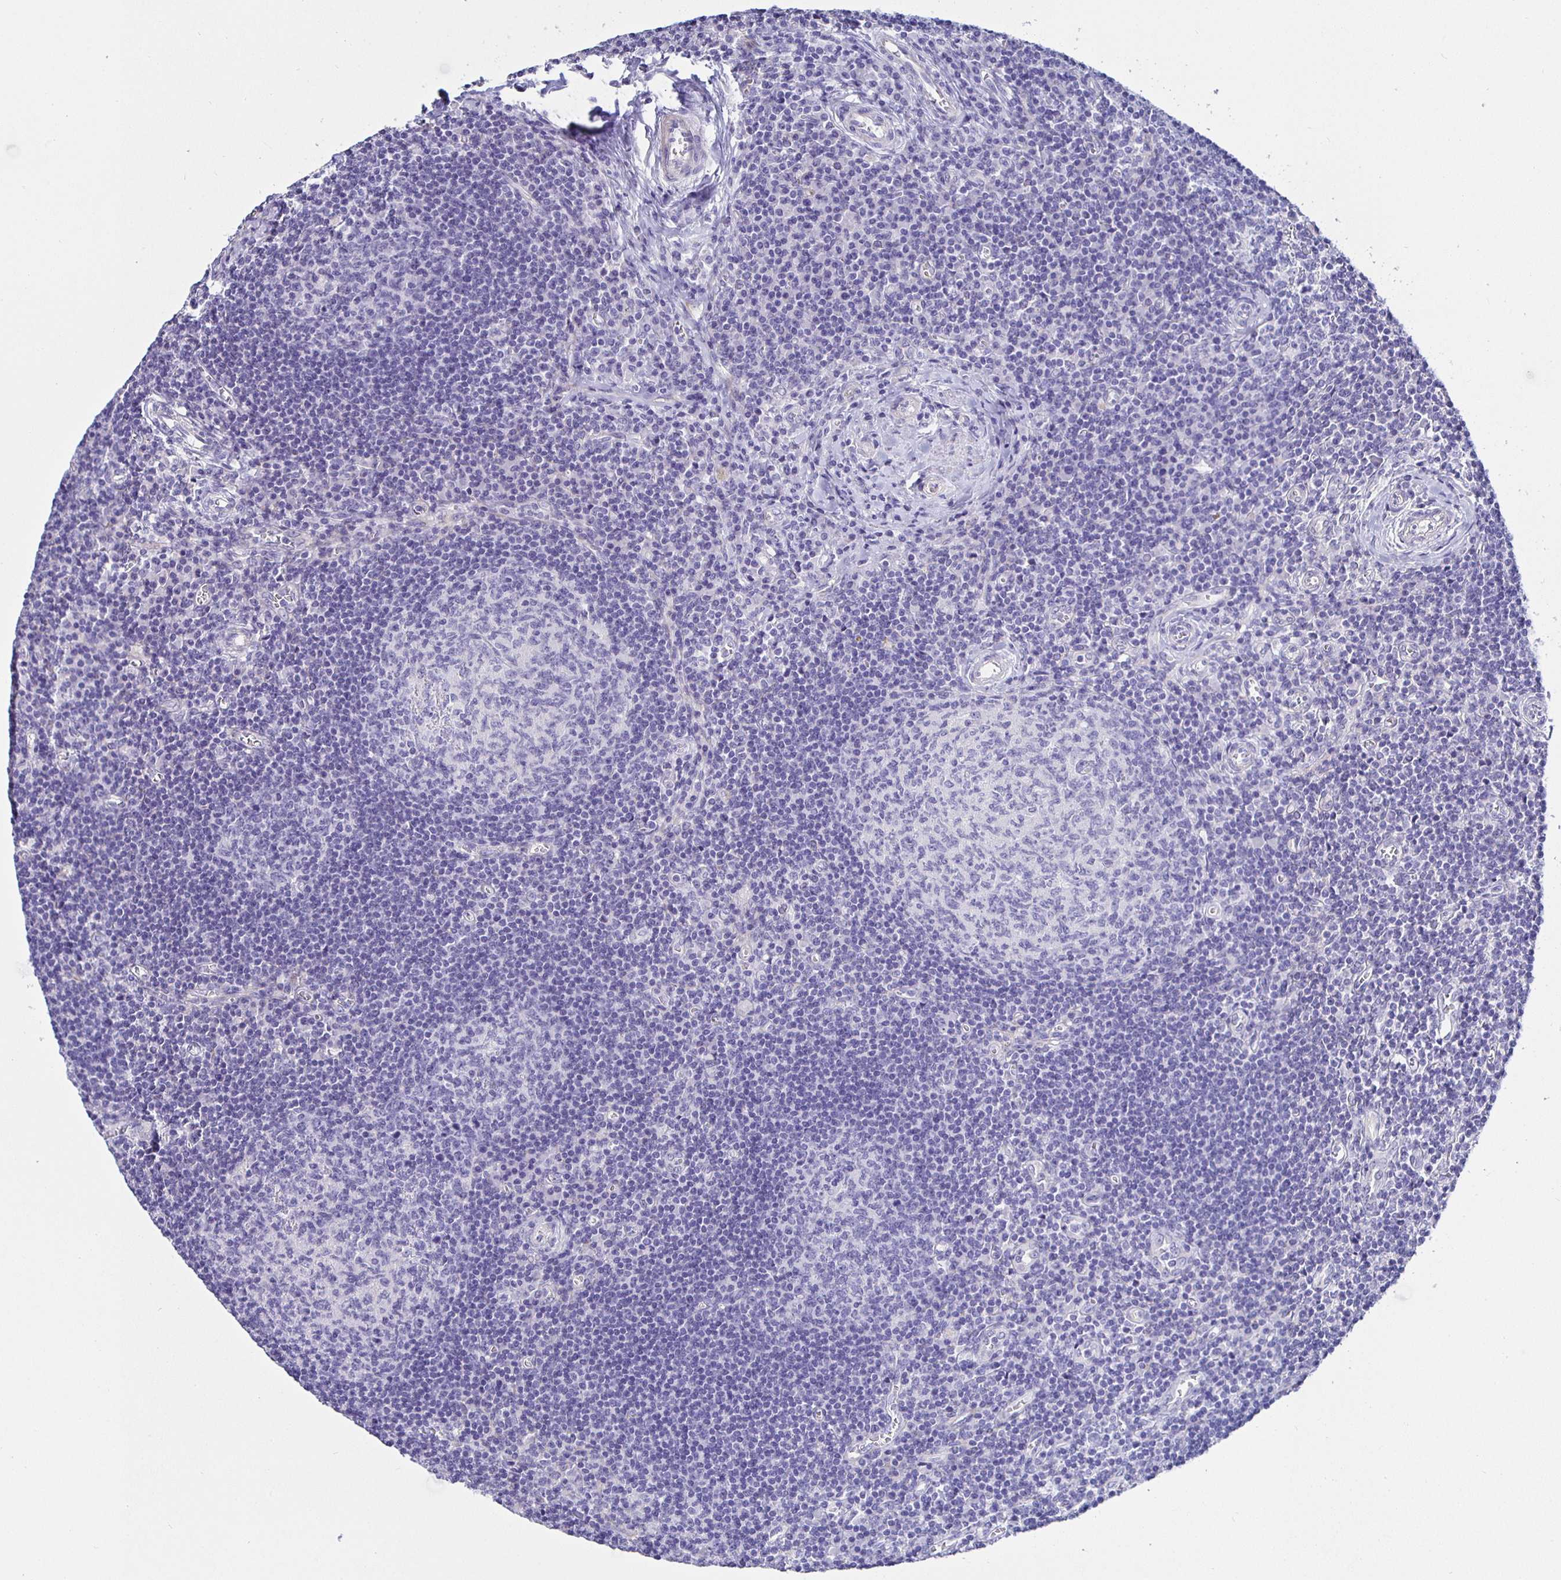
{"staining": {"intensity": "negative", "quantity": "none", "location": "none"}, "tissue": "lymph node", "cell_type": "Germinal center cells", "image_type": "normal", "snomed": [{"axis": "morphology", "description": "Normal tissue, NOS"}, {"axis": "topography", "description": "Lymph node"}], "caption": "Protein analysis of unremarkable lymph node shows no significant staining in germinal center cells. Nuclei are stained in blue.", "gene": "HSPA4L", "patient": {"sex": "male", "age": 67}}